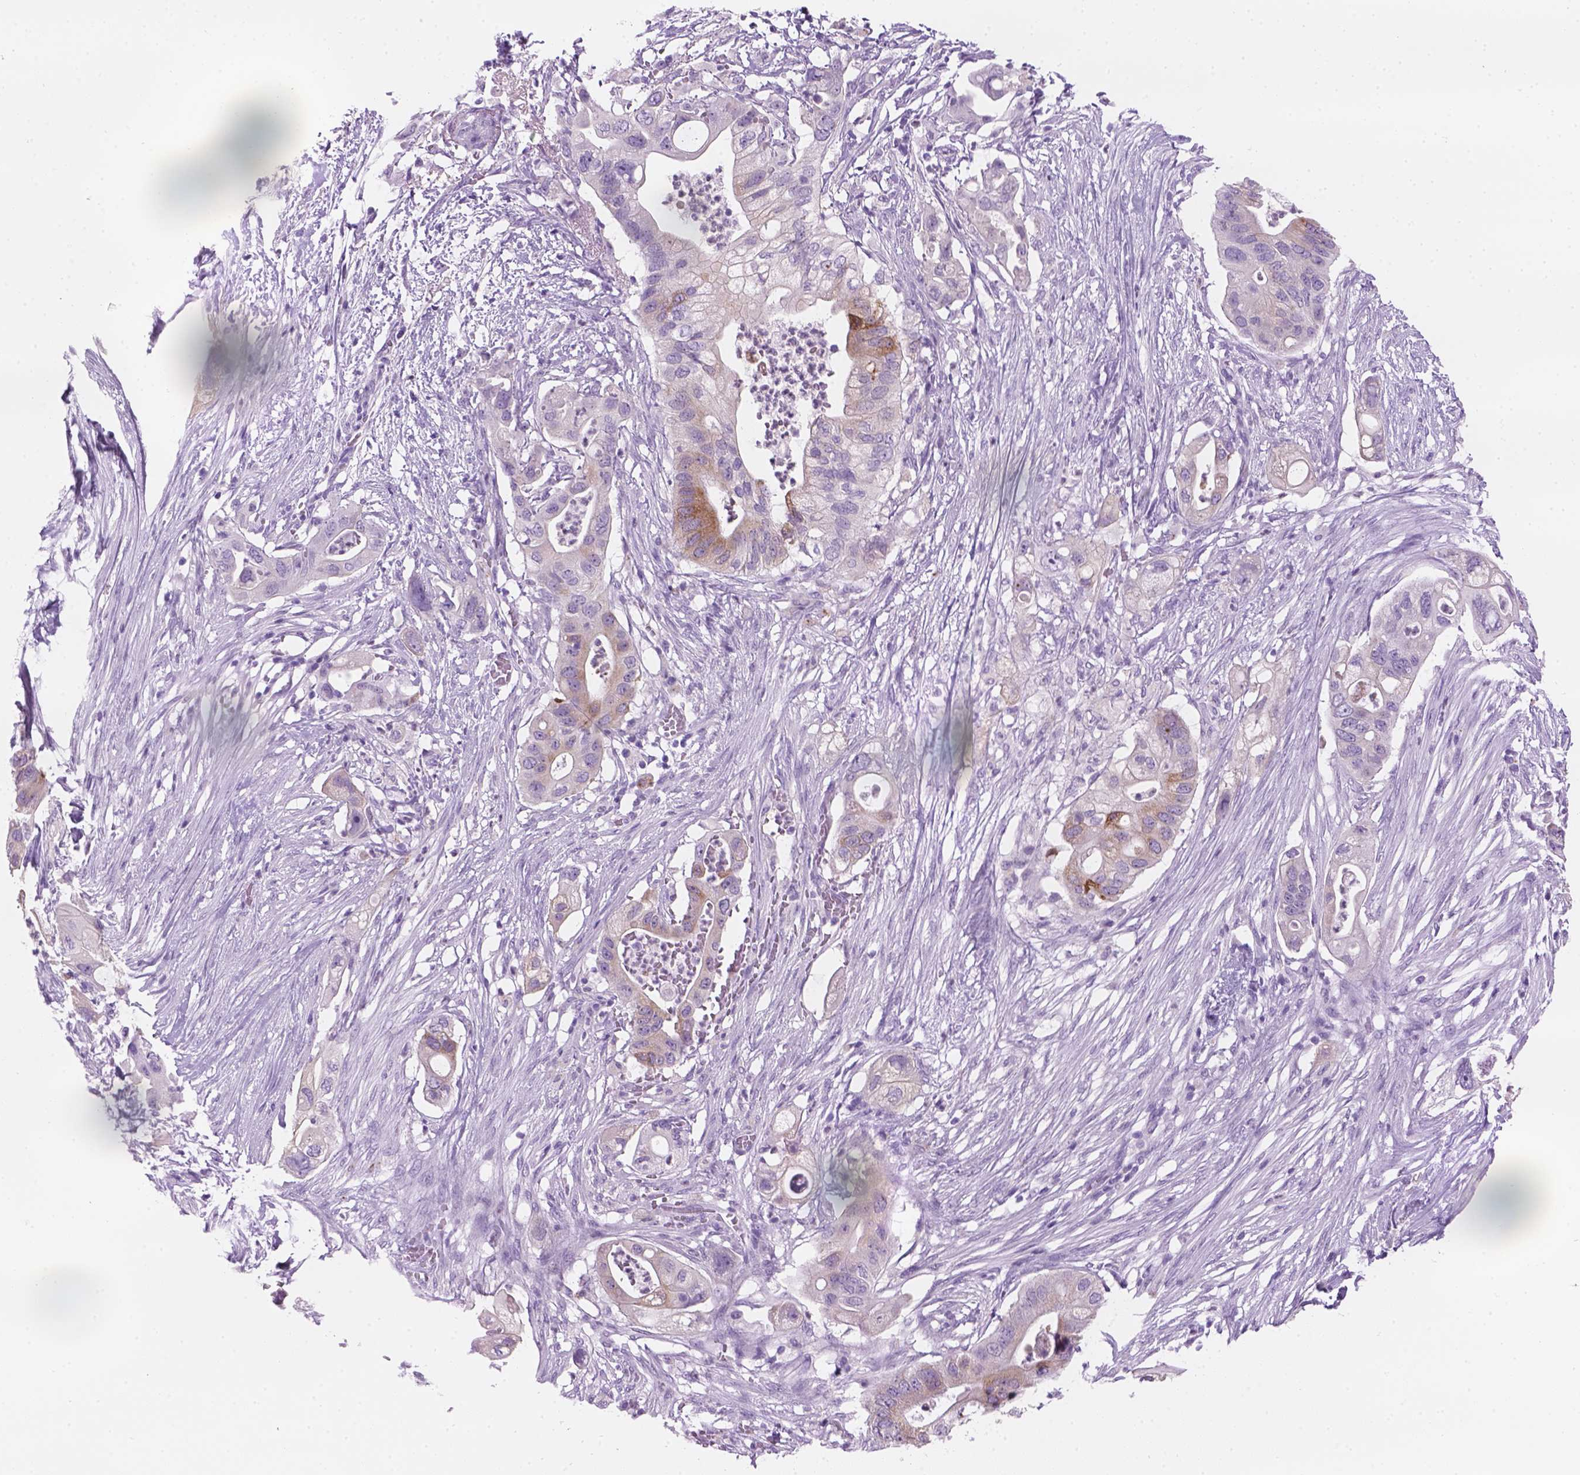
{"staining": {"intensity": "moderate", "quantity": "<25%", "location": "cytoplasmic/membranous"}, "tissue": "pancreatic cancer", "cell_type": "Tumor cells", "image_type": "cancer", "snomed": [{"axis": "morphology", "description": "Adenocarcinoma, NOS"}, {"axis": "topography", "description": "Pancreas"}], "caption": "Moderate cytoplasmic/membranous expression is identified in about <25% of tumor cells in adenocarcinoma (pancreatic).", "gene": "TTC29", "patient": {"sex": "female", "age": 72}}